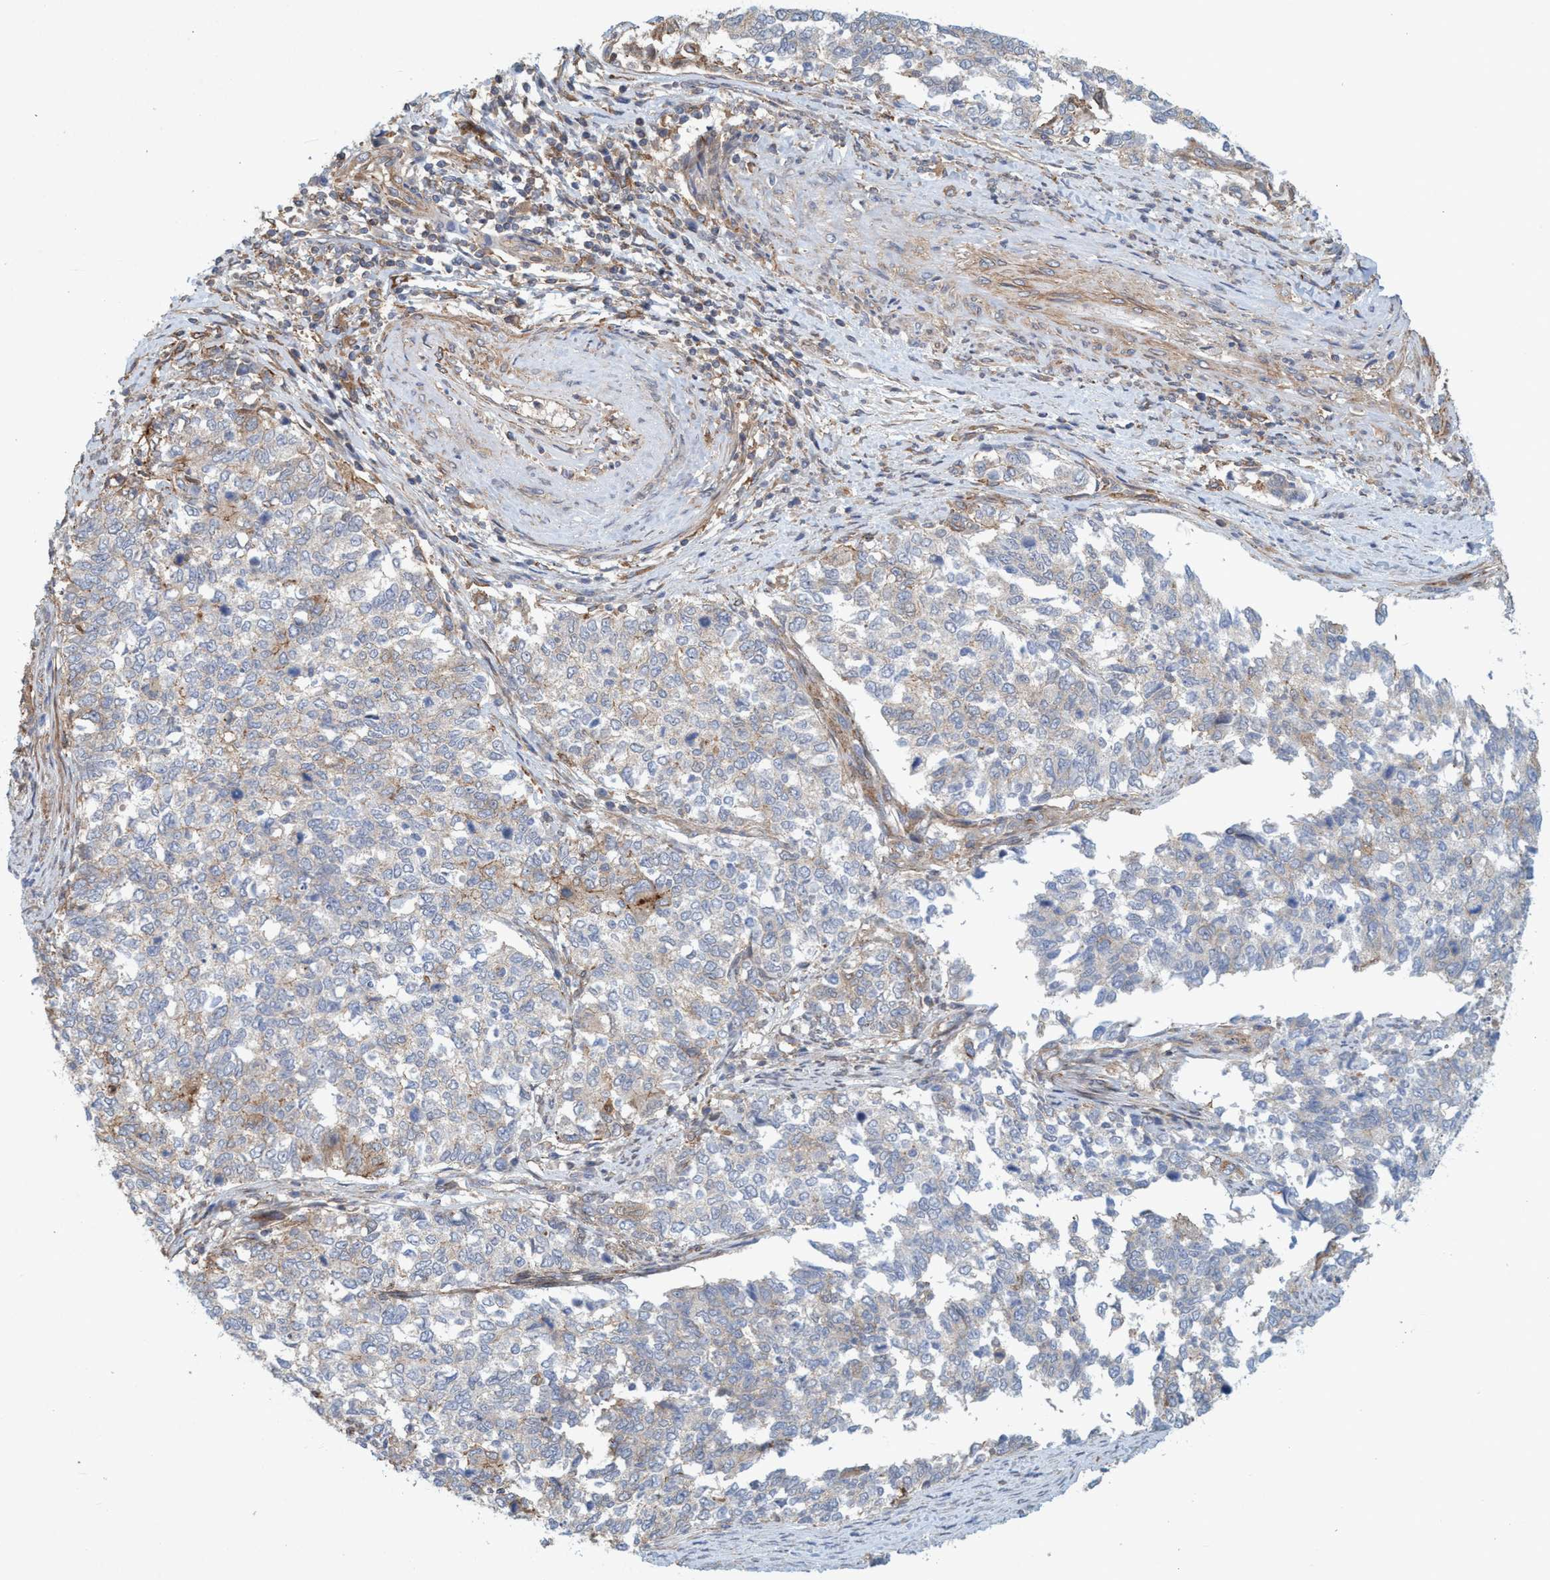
{"staining": {"intensity": "weak", "quantity": "<25%", "location": "cytoplasmic/membranous"}, "tissue": "cervical cancer", "cell_type": "Tumor cells", "image_type": "cancer", "snomed": [{"axis": "morphology", "description": "Squamous cell carcinoma, NOS"}, {"axis": "topography", "description": "Cervix"}], "caption": "Tumor cells show no significant positivity in cervical squamous cell carcinoma.", "gene": "SPECC1", "patient": {"sex": "female", "age": 63}}